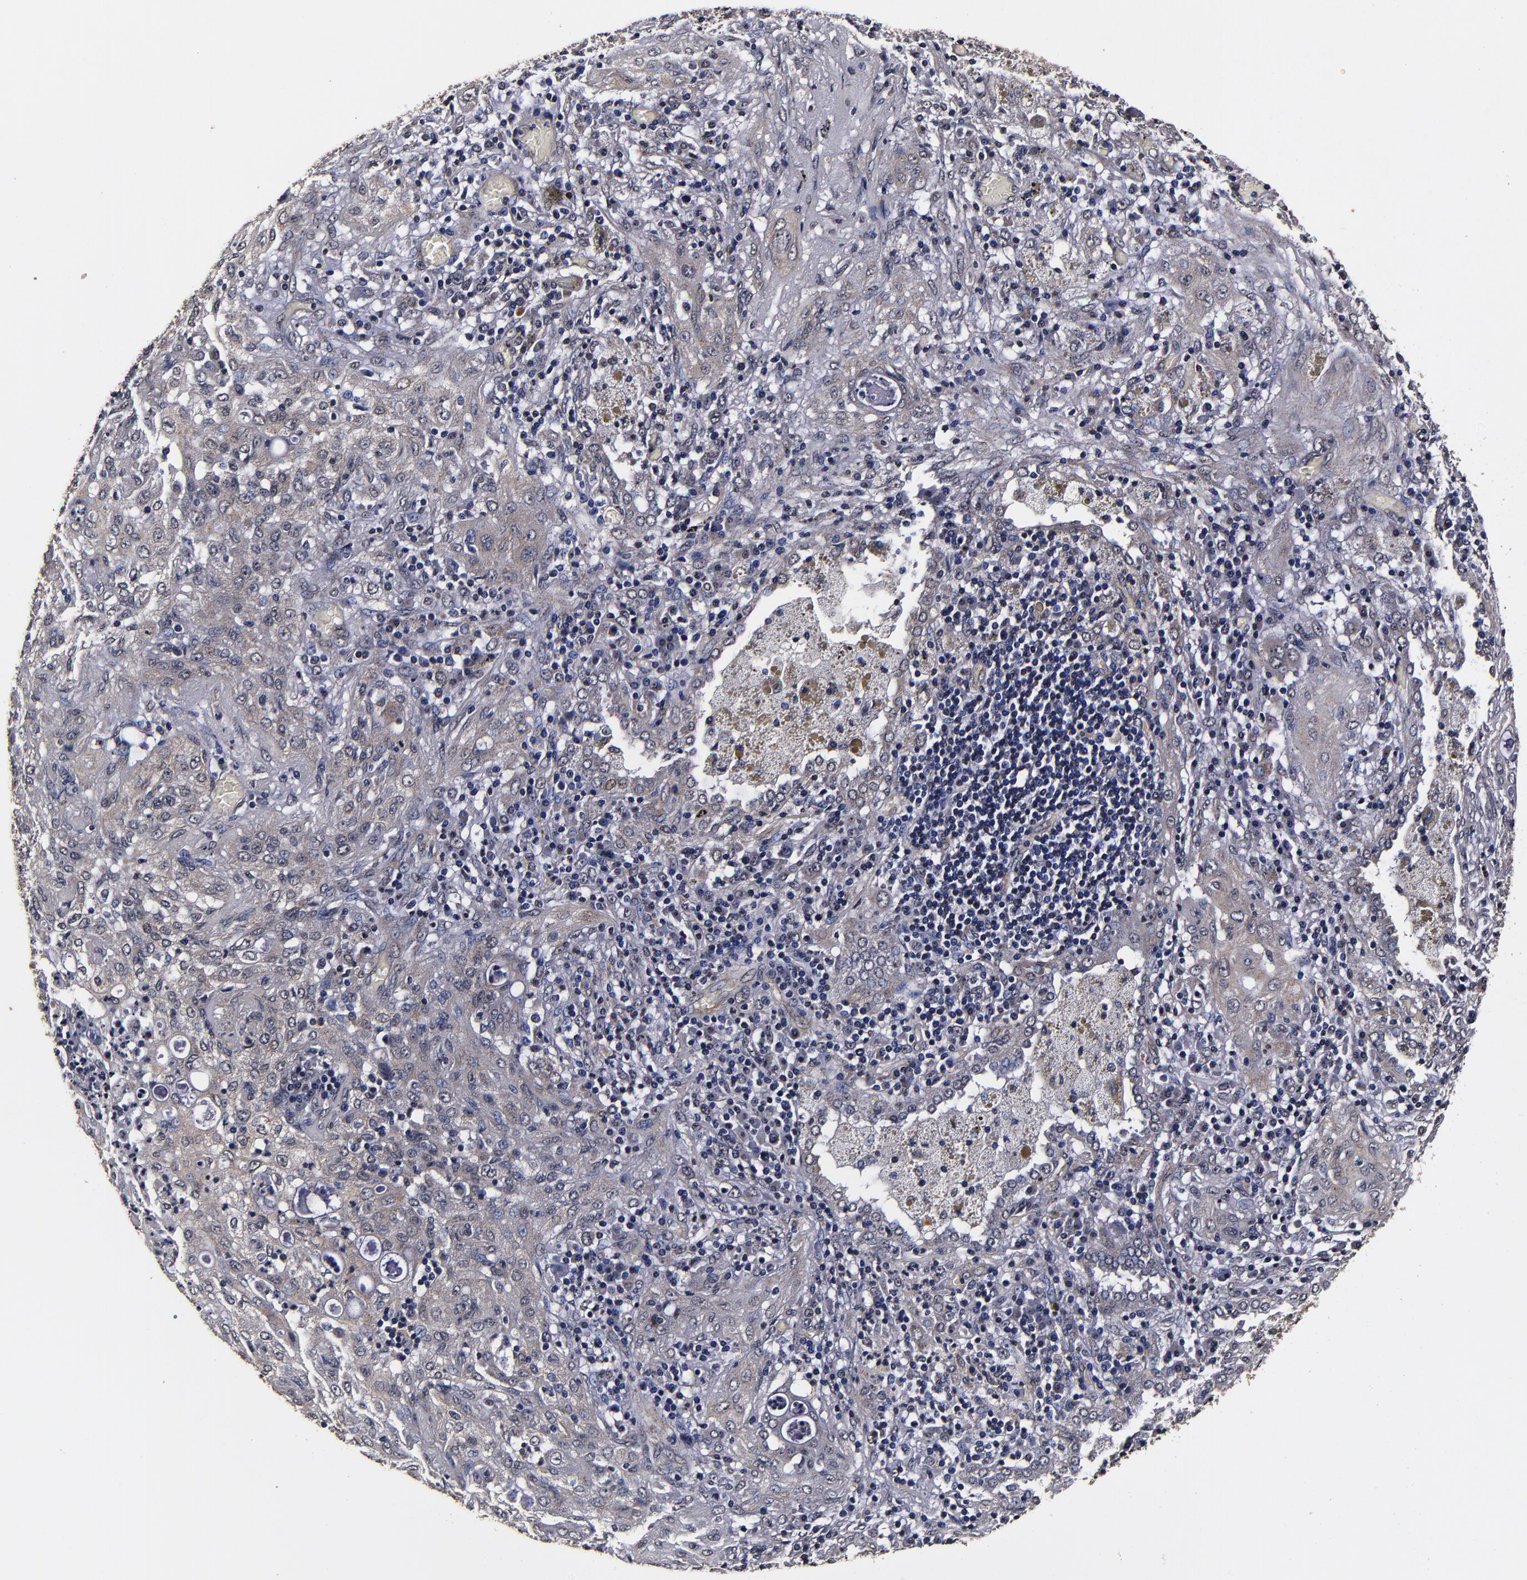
{"staining": {"intensity": "weak", "quantity": ">75%", "location": "cytoplasmic/membranous"}, "tissue": "lung cancer", "cell_type": "Tumor cells", "image_type": "cancer", "snomed": [{"axis": "morphology", "description": "Squamous cell carcinoma, NOS"}, {"axis": "topography", "description": "Lung"}], "caption": "Immunohistochemistry (IHC) (DAB) staining of lung cancer exhibits weak cytoplasmic/membranous protein positivity in about >75% of tumor cells.", "gene": "MMP15", "patient": {"sex": "female", "age": 47}}